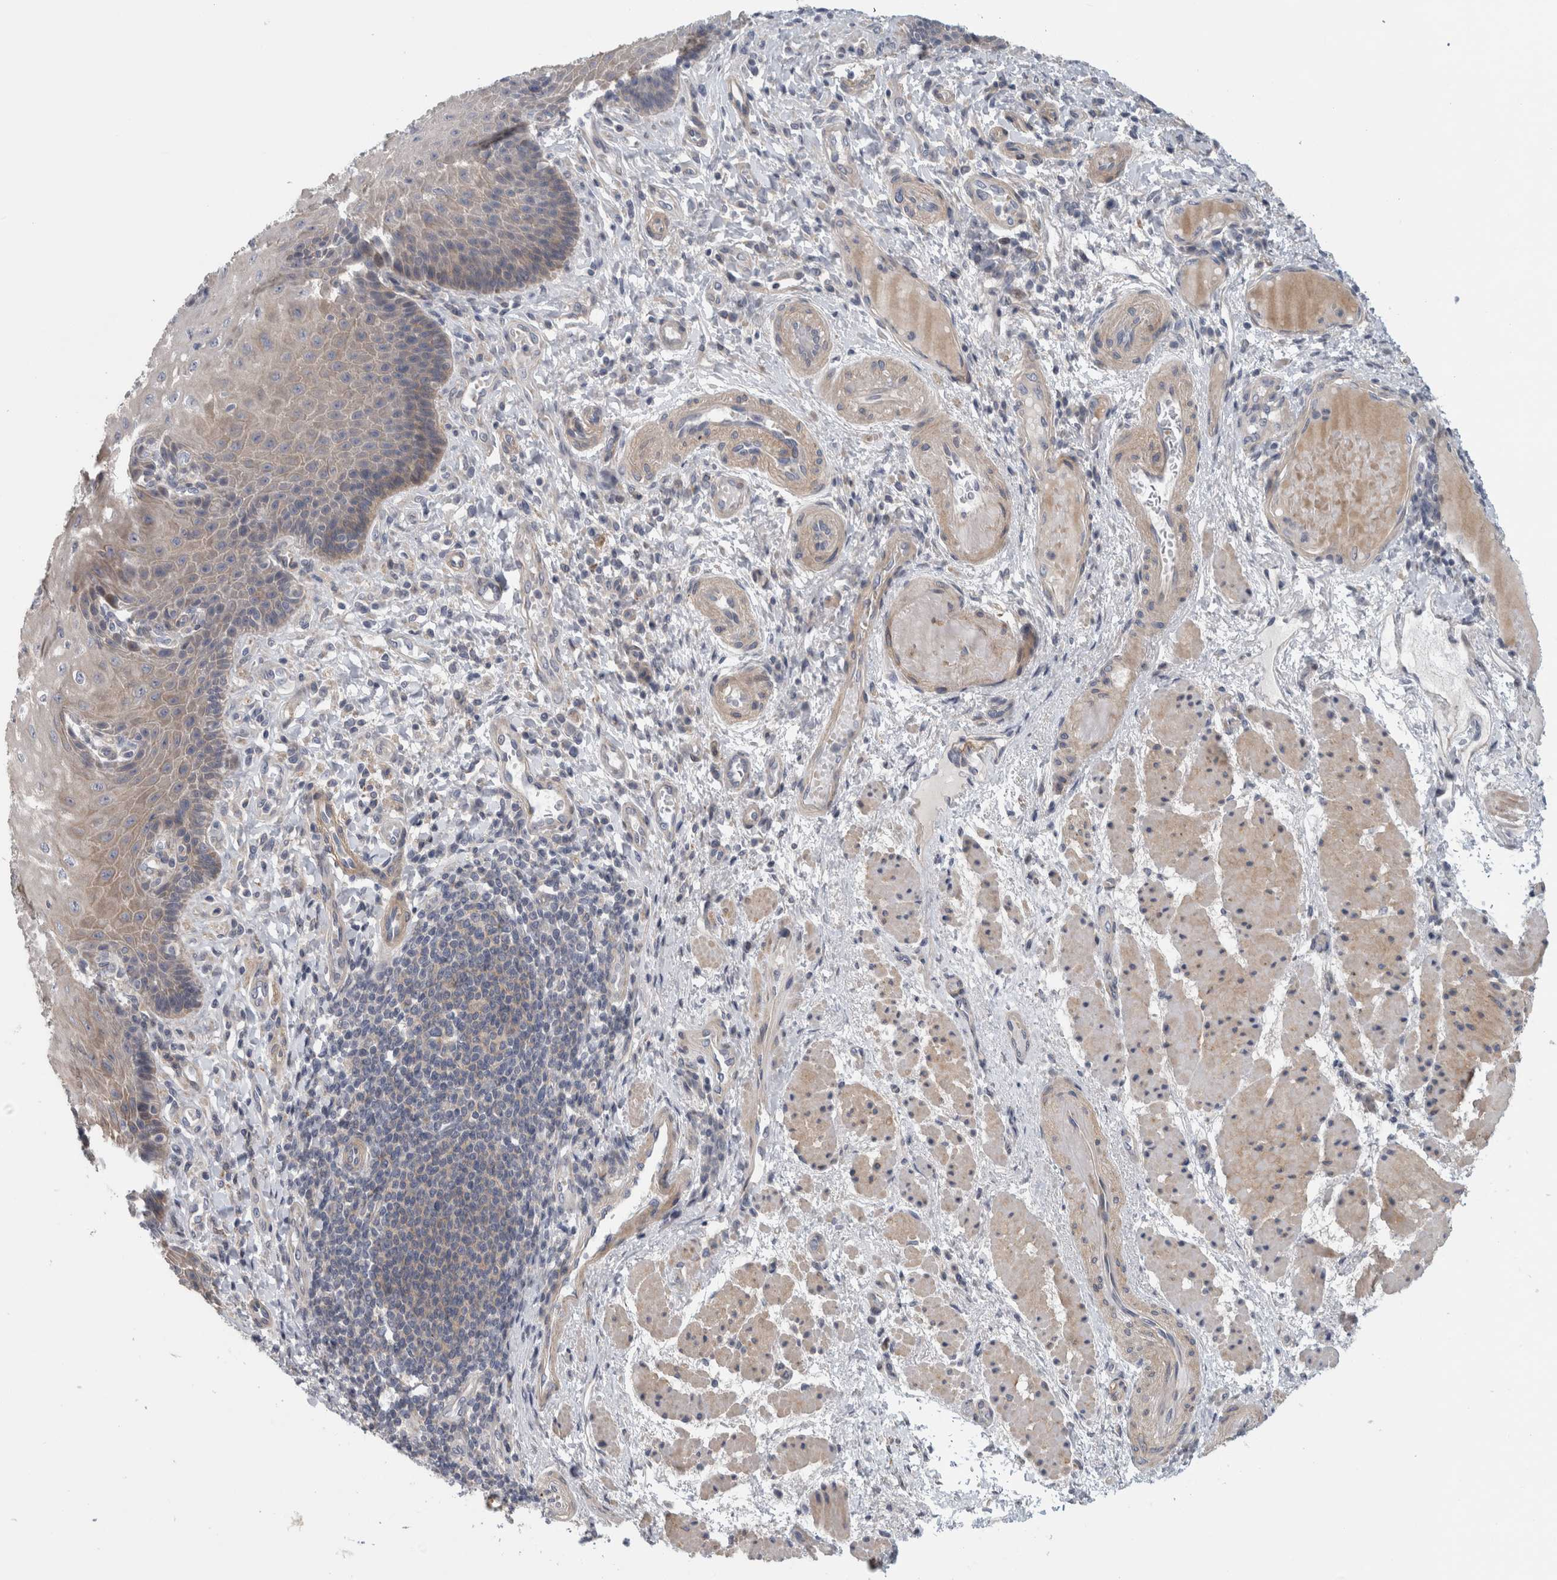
{"staining": {"intensity": "weak", "quantity": ">75%", "location": "cytoplasmic/membranous"}, "tissue": "esophagus", "cell_type": "Squamous epithelial cells", "image_type": "normal", "snomed": [{"axis": "morphology", "description": "Normal tissue, NOS"}, {"axis": "topography", "description": "Esophagus"}], "caption": "Immunohistochemistry (IHC) micrograph of benign esophagus: human esophagus stained using immunohistochemistry (IHC) displays low levels of weak protein expression localized specifically in the cytoplasmic/membranous of squamous epithelial cells, appearing as a cytoplasmic/membranous brown color.", "gene": "ZNF804B", "patient": {"sex": "male", "age": 54}}